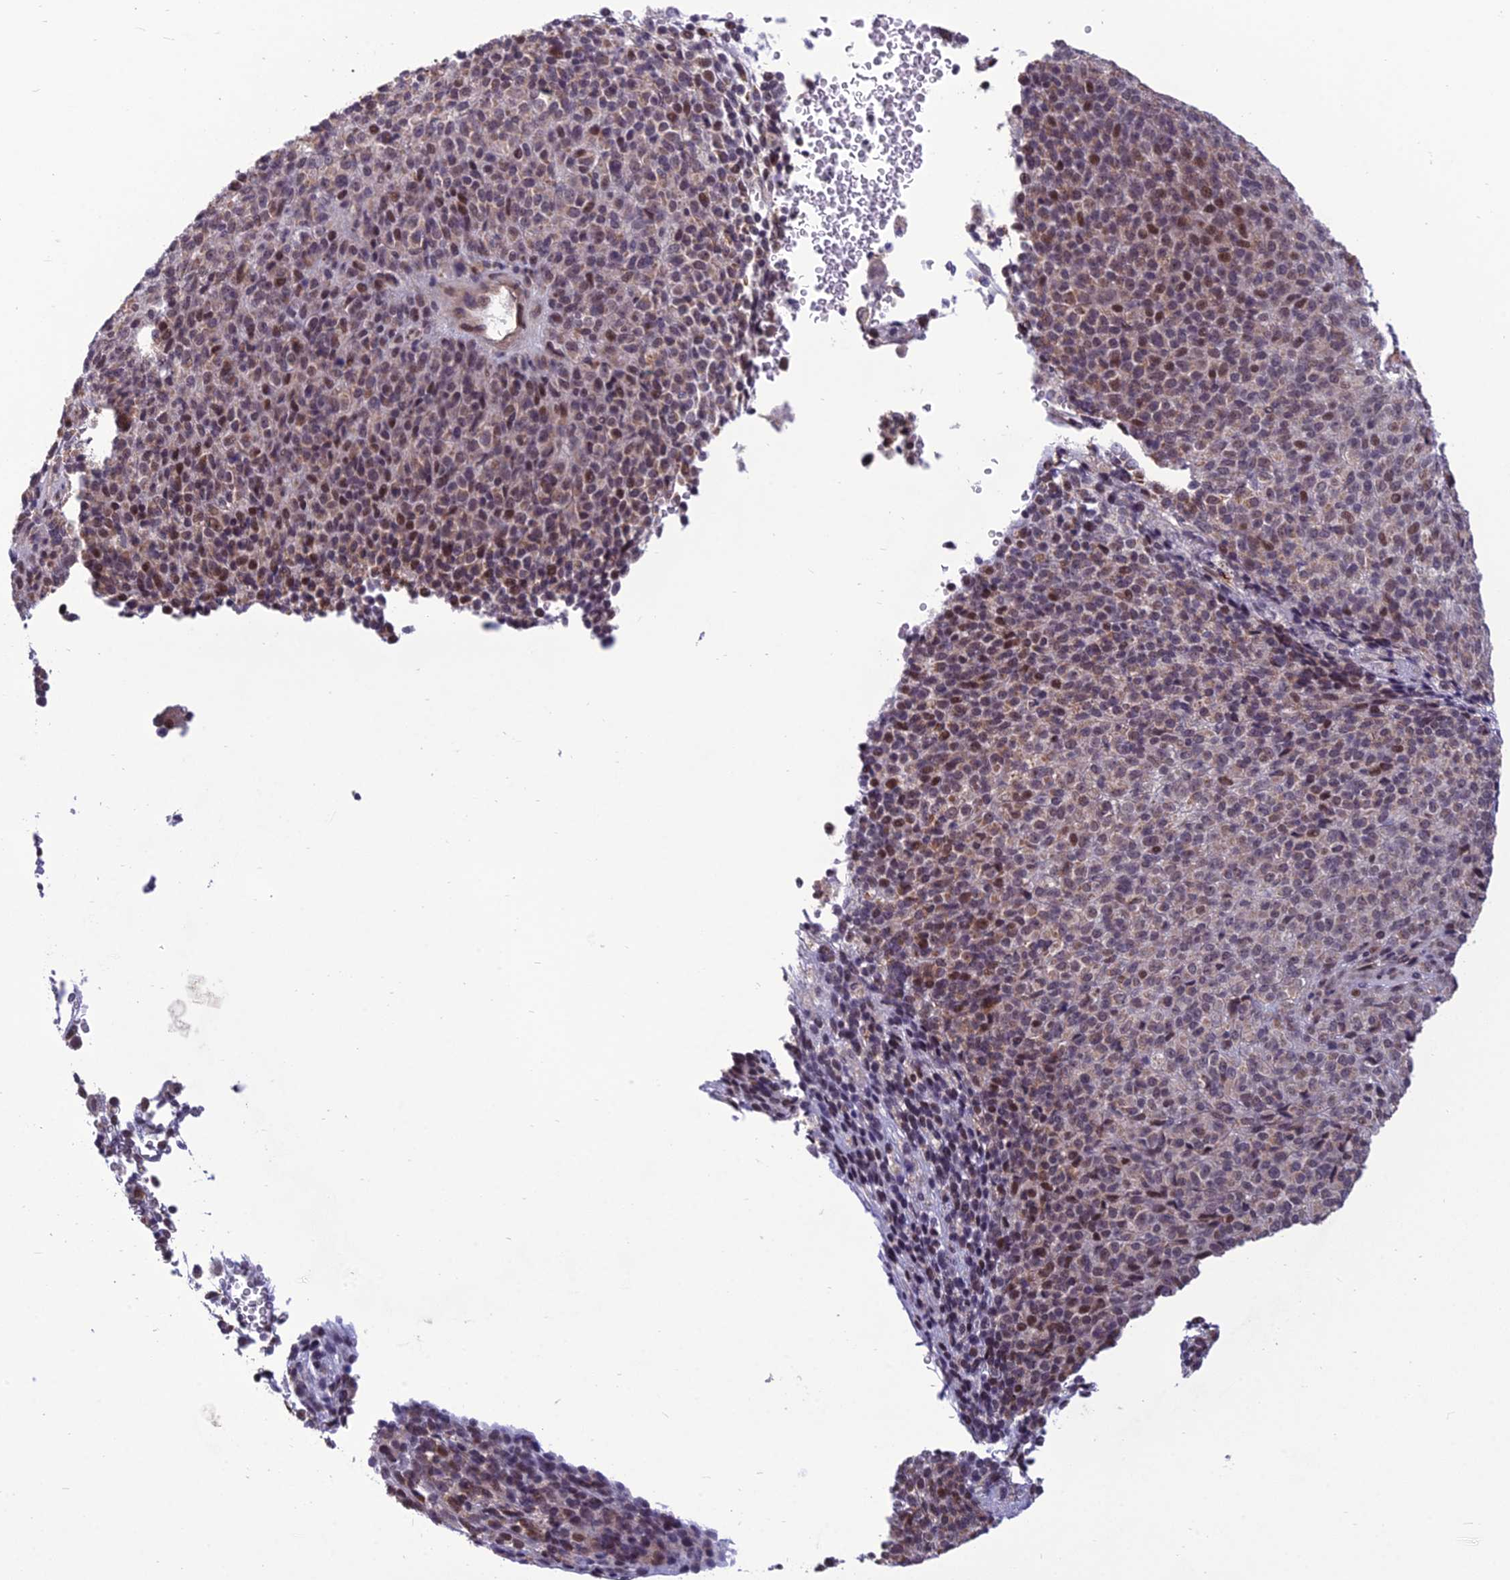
{"staining": {"intensity": "moderate", "quantity": "25%-75%", "location": "nuclear"}, "tissue": "melanoma", "cell_type": "Tumor cells", "image_type": "cancer", "snomed": [{"axis": "morphology", "description": "Malignant melanoma, Metastatic site"}, {"axis": "topography", "description": "Brain"}], "caption": "Human melanoma stained for a protein (brown) displays moderate nuclear positive expression in approximately 25%-75% of tumor cells.", "gene": "FBRS", "patient": {"sex": "female", "age": 56}}